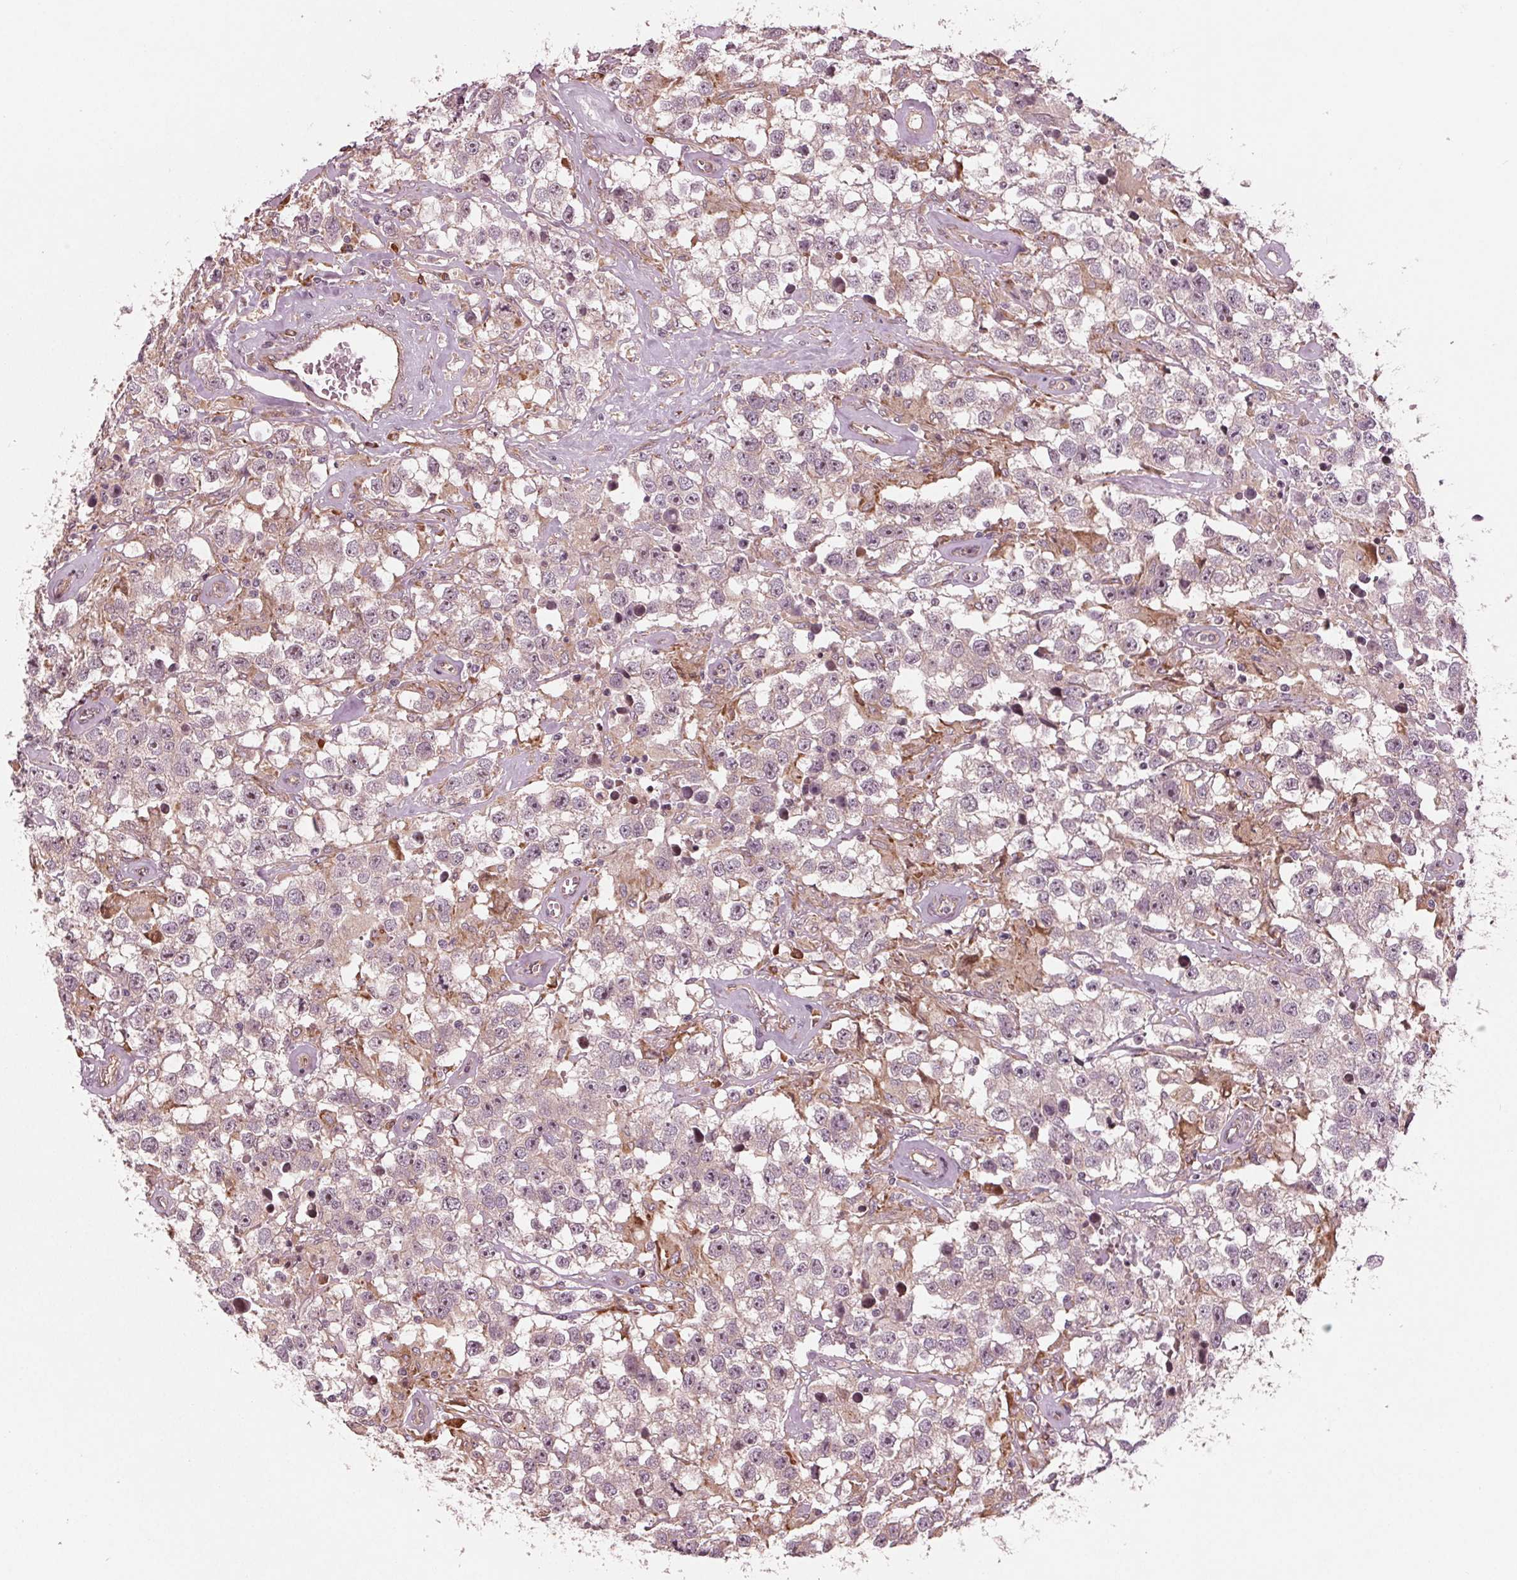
{"staining": {"intensity": "moderate", "quantity": "<25%", "location": "nuclear"}, "tissue": "testis cancer", "cell_type": "Tumor cells", "image_type": "cancer", "snomed": [{"axis": "morphology", "description": "Seminoma, NOS"}, {"axis": "topography", "description": "Testis"}], "caption": "DAB (3,3'-diaminobenzidine) immunohistochemical staining of human seminoma (testis) exhibits moderate nuclear protein positivity in about <25% of tumor cells.", "gene": "CMIP", "patient": {"sex": "male", "age": 43}}